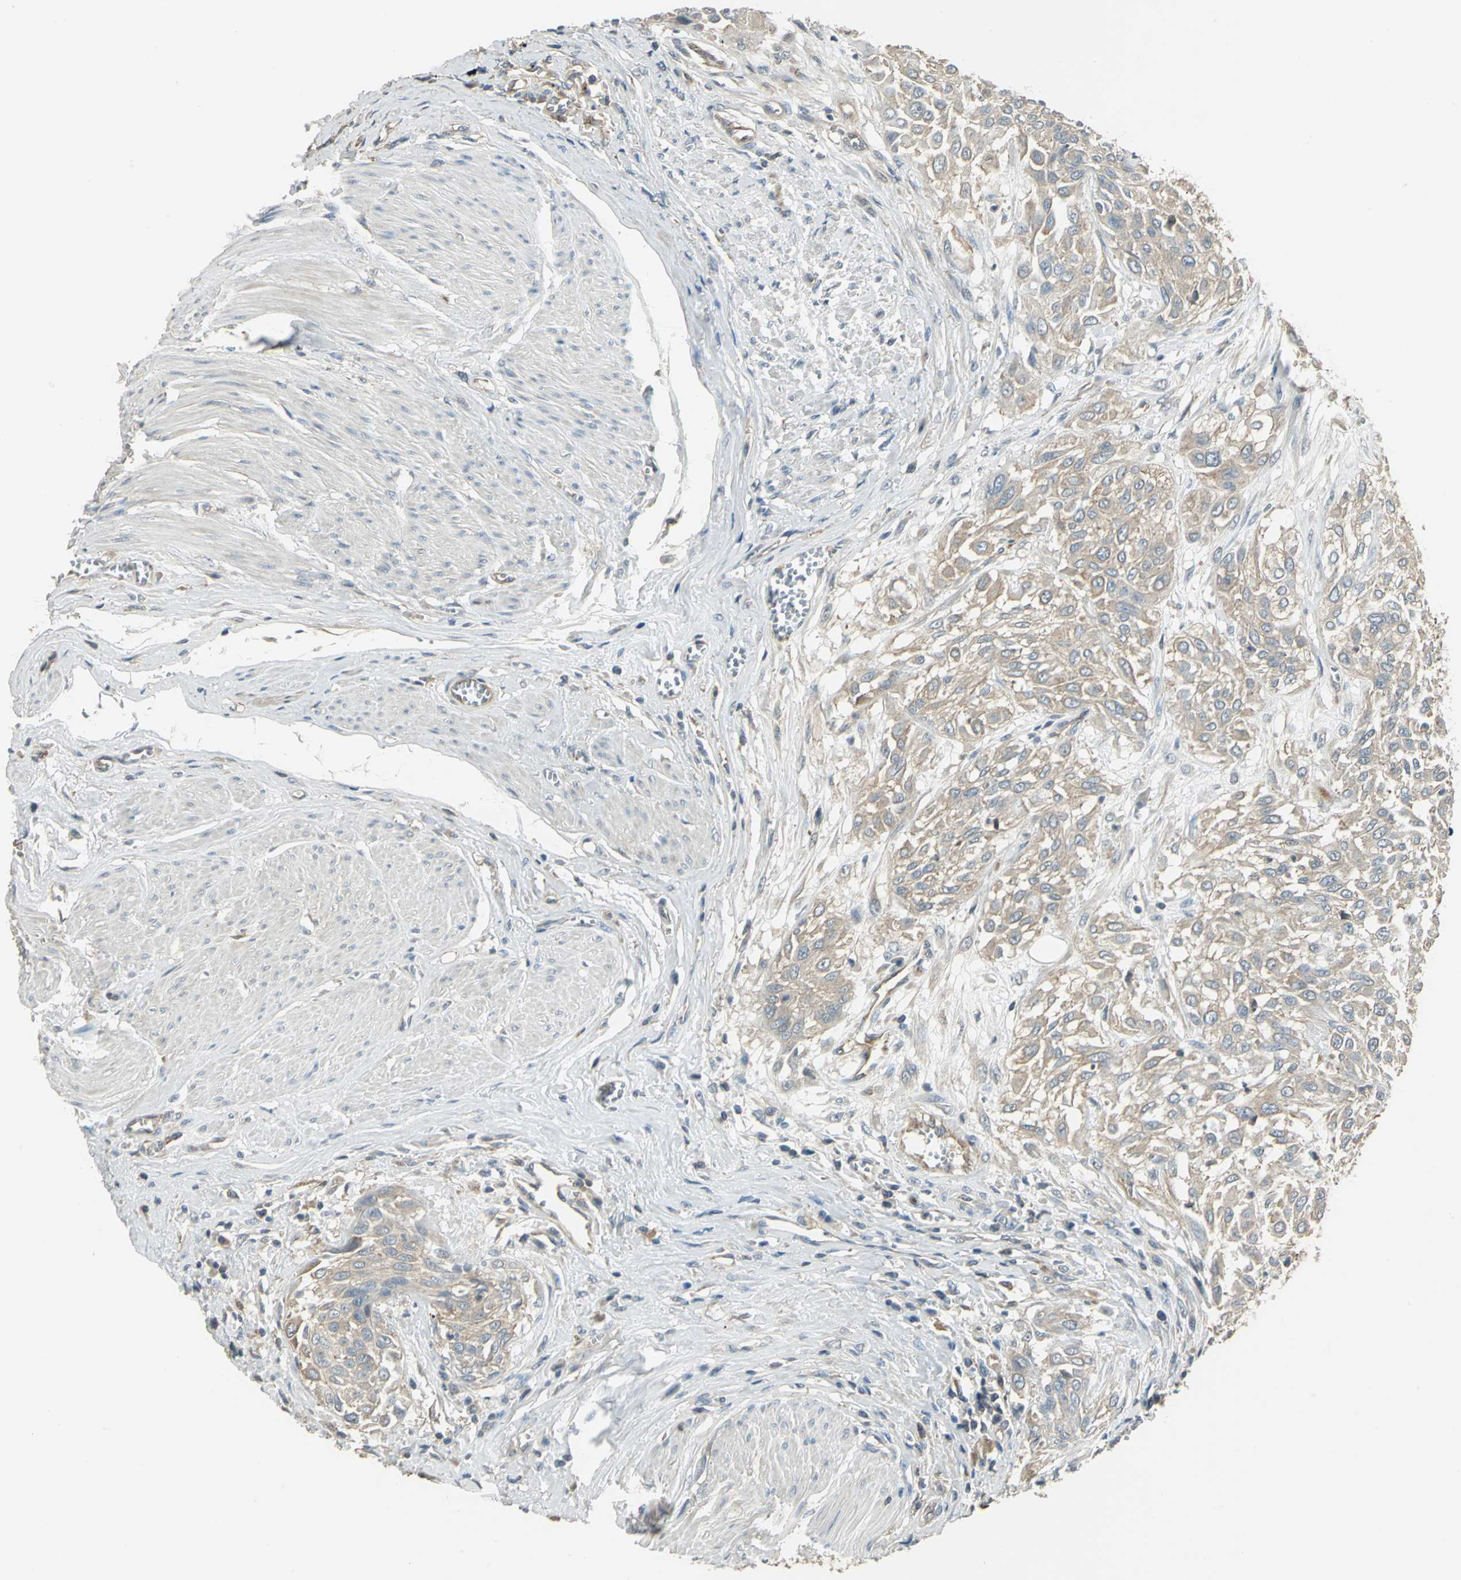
{"staining": {"intensity": "weak", "quantity": ">75%", "location": "cytoplasmic/membranous"}, "tissue": "urothelial cancer", "cell_type": "Tumor cells", "image_type": "cancer", "snomed": [{"axis": "morphology", "description": "Urothelial carcinoma, High grade"}, {"axis": "topography", "description": "Urinary bladder"}], "caption": "The micrograph demonstrates a brown stain indicating the presence of a protein in the cytoplasmic/membranous of tumor cells in urothelial cancer.", "gene": "RAPGEF1", "patient": {"sex": "male", "age": 57}}